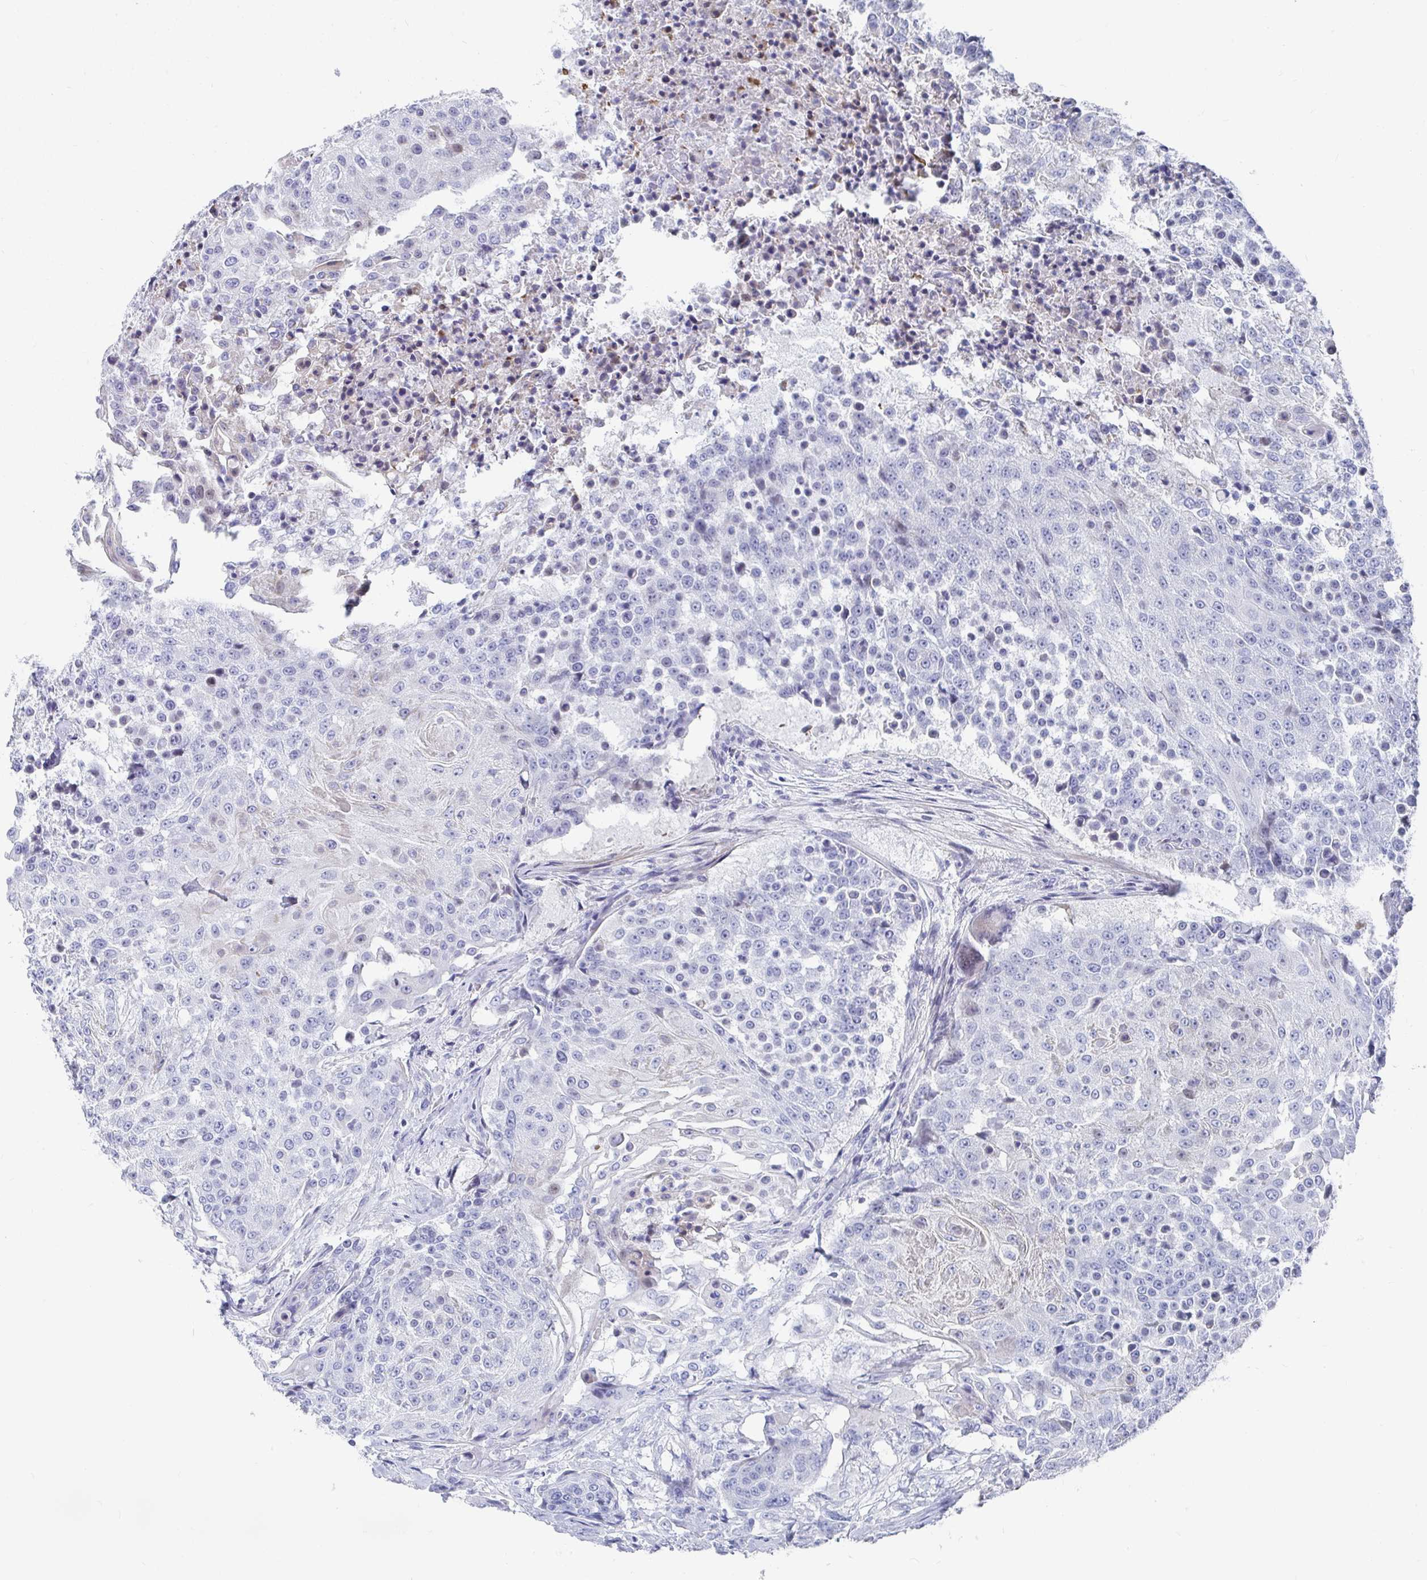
{"staining": {"intensity": "negative", "quantity": "none", "location": "none"}, "tissue": "urothelial cancer", "cell_type": "Tumor cells", "image_type": "cancer", "snomed": [{"axis": "morphology", "description": "Urothelial carcinoma, High grade"}, {"axis": "topography", "description": "Urinary bladder"}], "caption": "Protein analysis of urothelial cancer reveals no significant staining in tumor cells.", "gene": "ZFP82", "patient": {"sex": "female", "age": 63}}